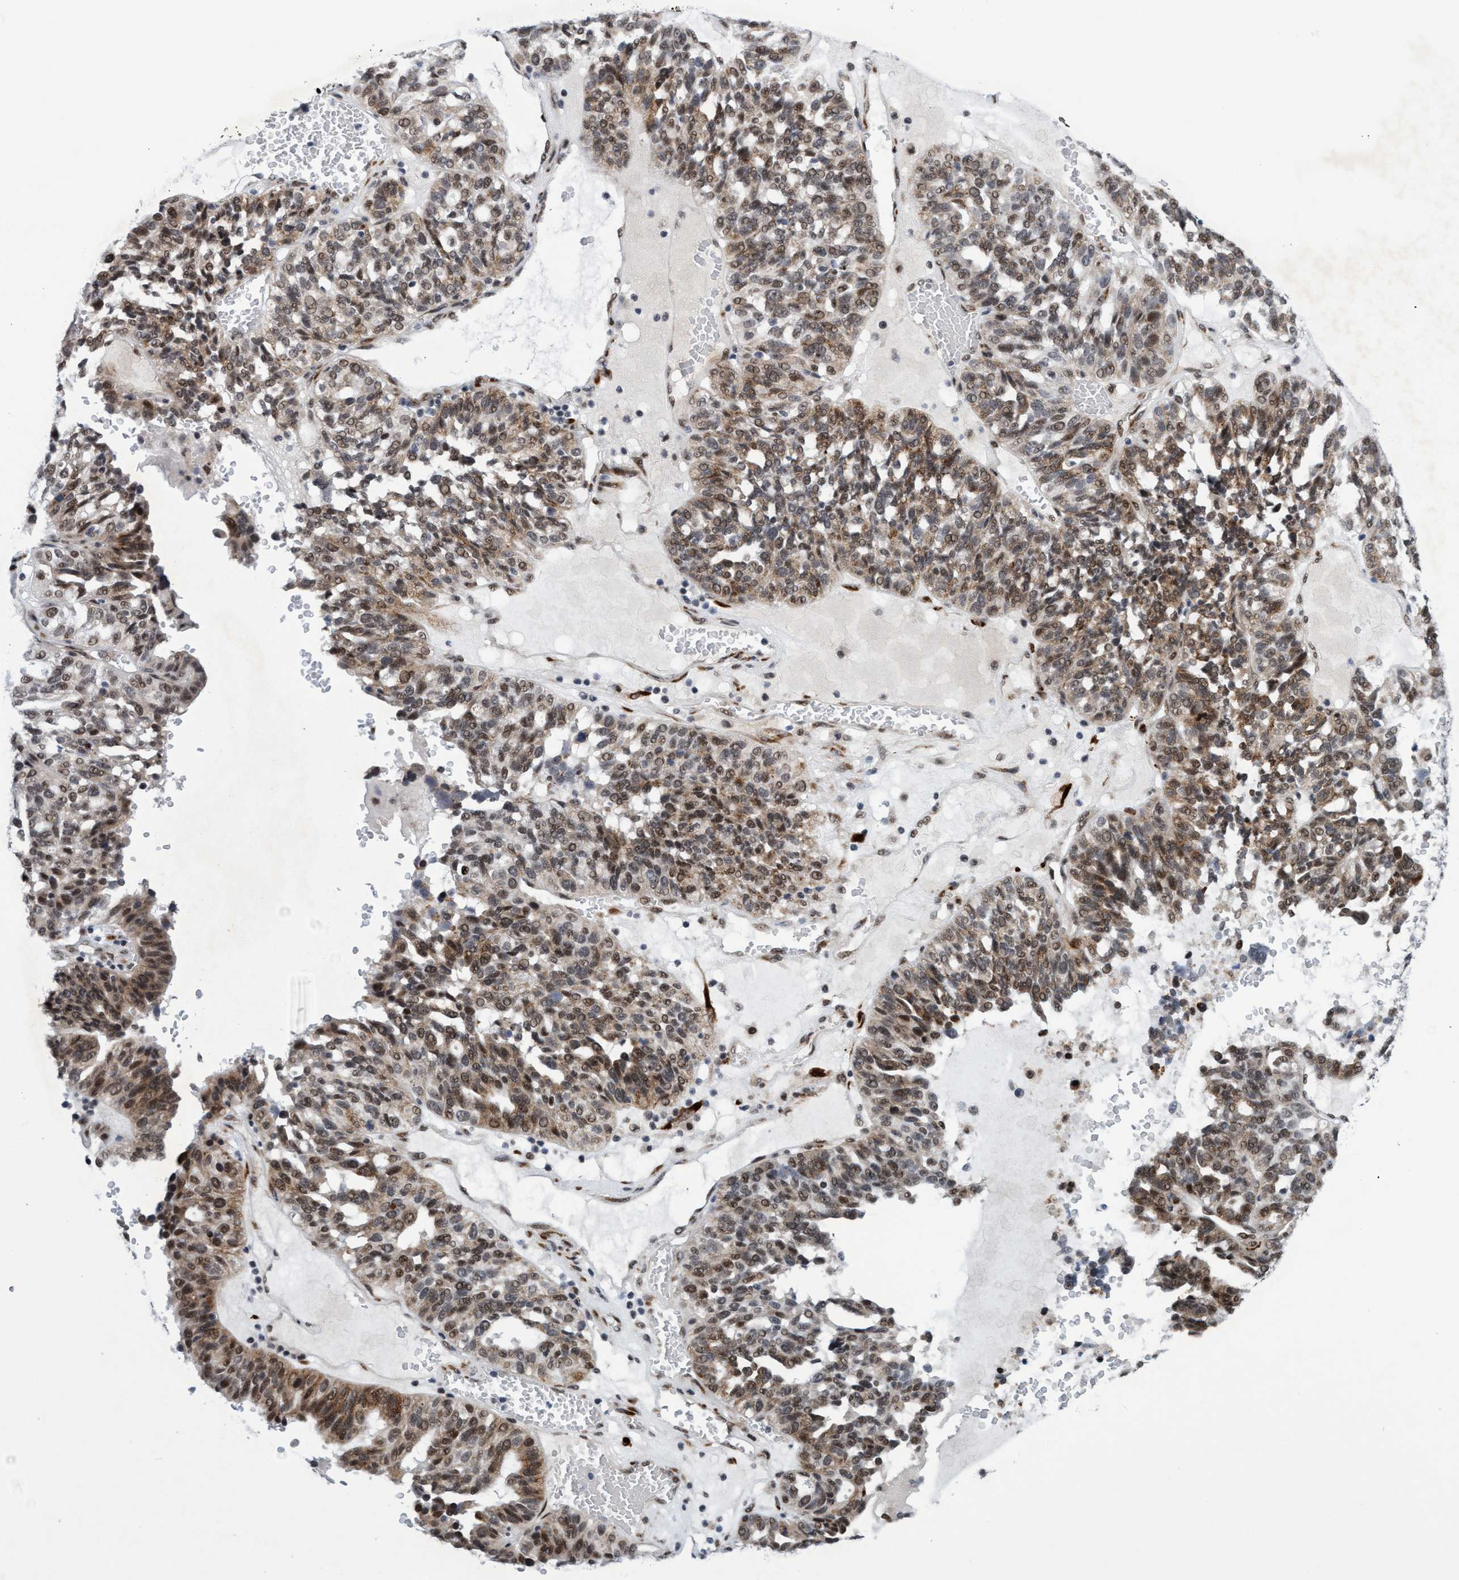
{"staining": {"intensity": "moderate", "quantity": ">75%", "location": "cytoplasmic/membranous,nuclear"}, "tissue": "ovarian cancer", "cell_type": "Tumor cells", "image_type": "cancer", "snomed": [{"axis": "morphology", "description": "Cystadenocarcinoma, serous, NOS"}, {"axis": "topography", "description": "Ovary"}], "caption": "Ovarian cancer (serous cystadenocarcinoma) stained with a protein marker exhibits moderate staining in tumor cells.", "gene": "GLT6D1", "patient": {"sex": "female", "age": 59}}